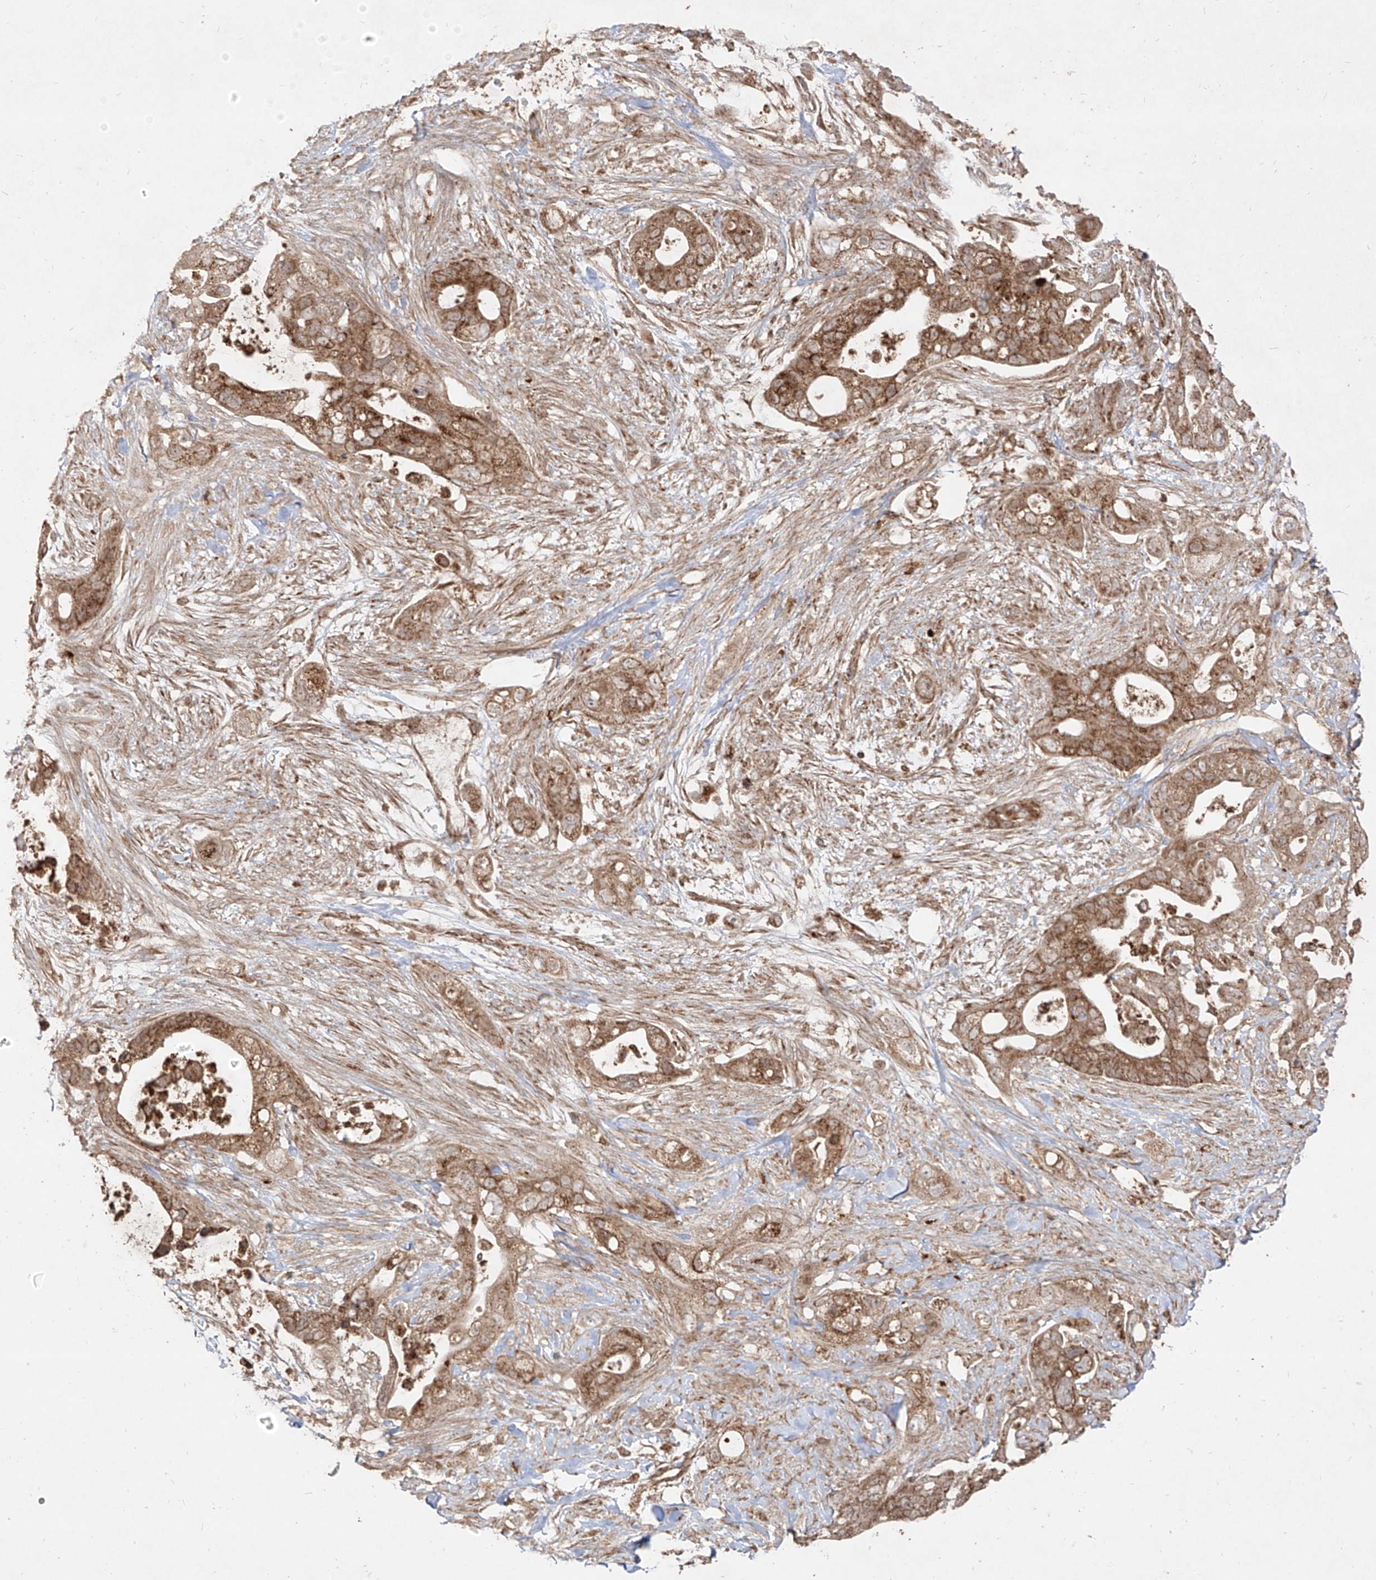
{"staining": {"intensity": "moderate", "quantity": ">75%", "location": "cytoplasmic/membranous"}, "tissue": "pancreatic cancer", "cell_type": "Tumor cells", "image_type": "cancer", "snomed": [{"axis": "morphology", "description": "Adenocarcinoma, NOS"}, {"axis": "topography", "description": "Pancreas"}], "caption": "Immunohistochemistry (IHC) of adenocarcinoma (pancreatic) exhibits medium levels of moderate cytoplasmic/membranous positivity in approximately >75% of tumor cells.", "gene": "AIM2", "patient": {"sex": "male", "age": 53}}